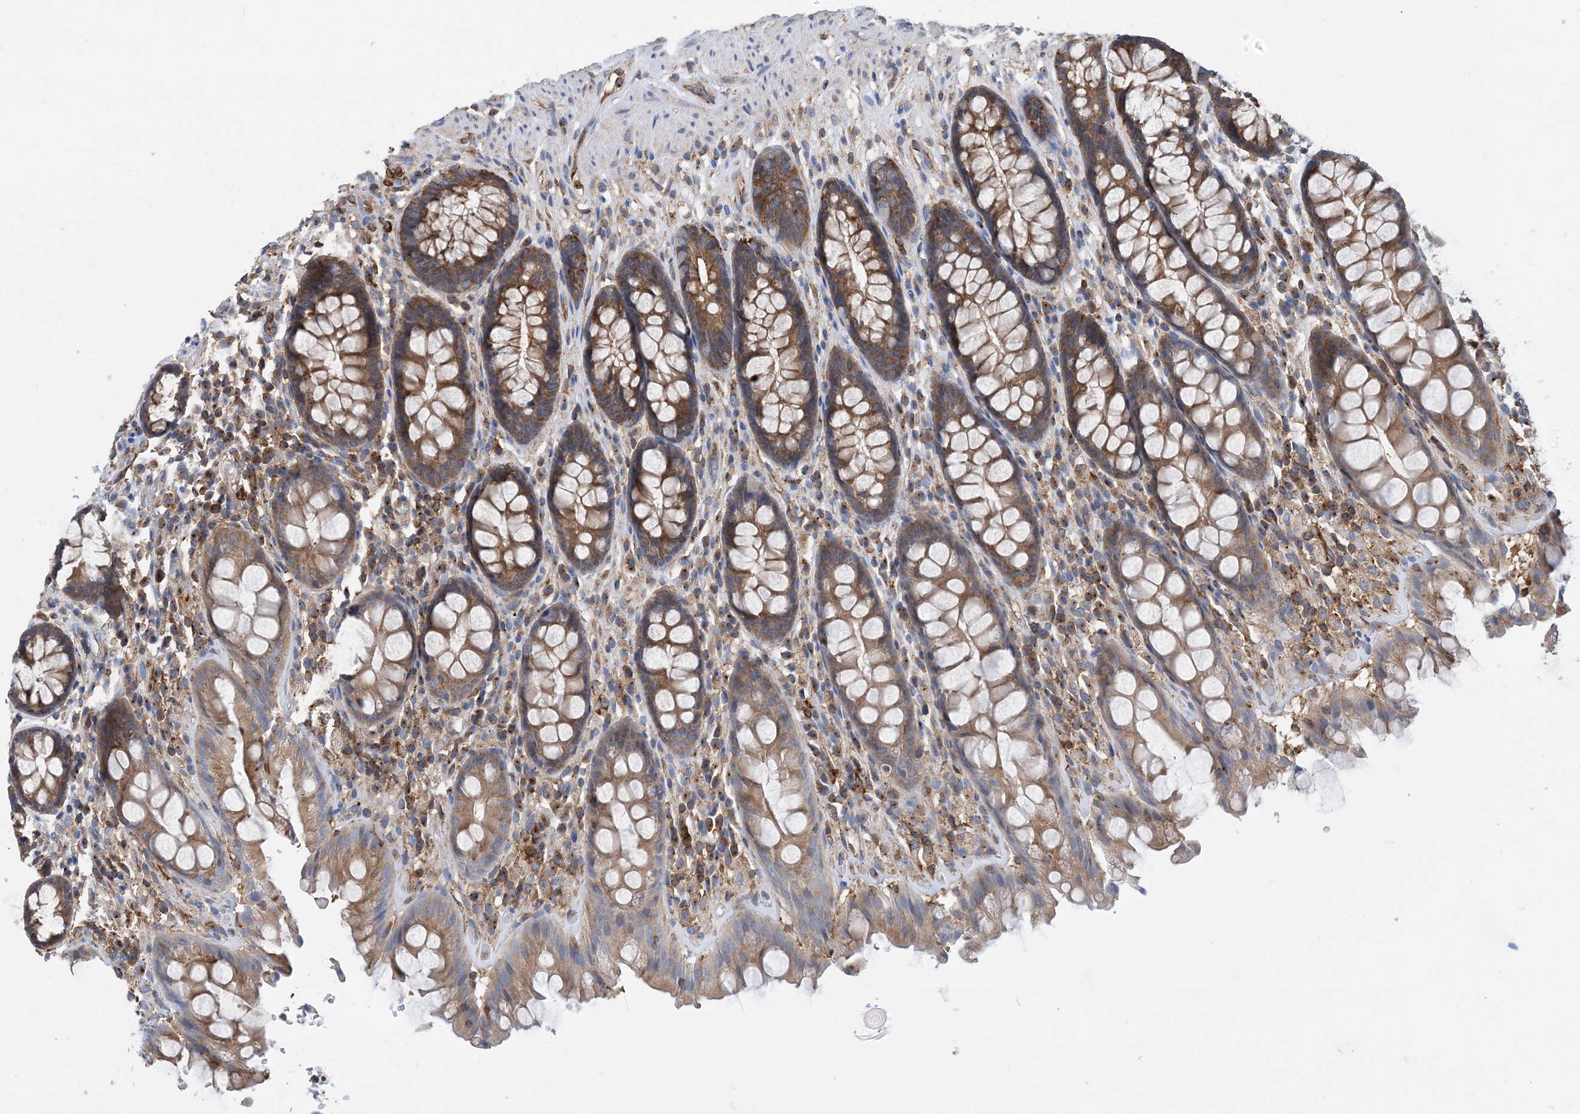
{"staining": {"intensity": "moderate", "quantity": ">75%", "location": "cytoplasmic/membranous"}, "tissue": "rectum", "cell_type": "Glandular cells", "image_type": "normal", "snomed": [{"axis": "morphology", "description": "Normal tissue, NOS"}, {"axis": "topography", "description": "Rectum"}], "caption": "Immunohistochemical staining of benign rectum reveals medium levels of moderate cytoplasmic/membranous expression in about >75% of glandular cells.", "gene": "DYNC1LI1", "patient": {"sex": "male", "age": 64}}